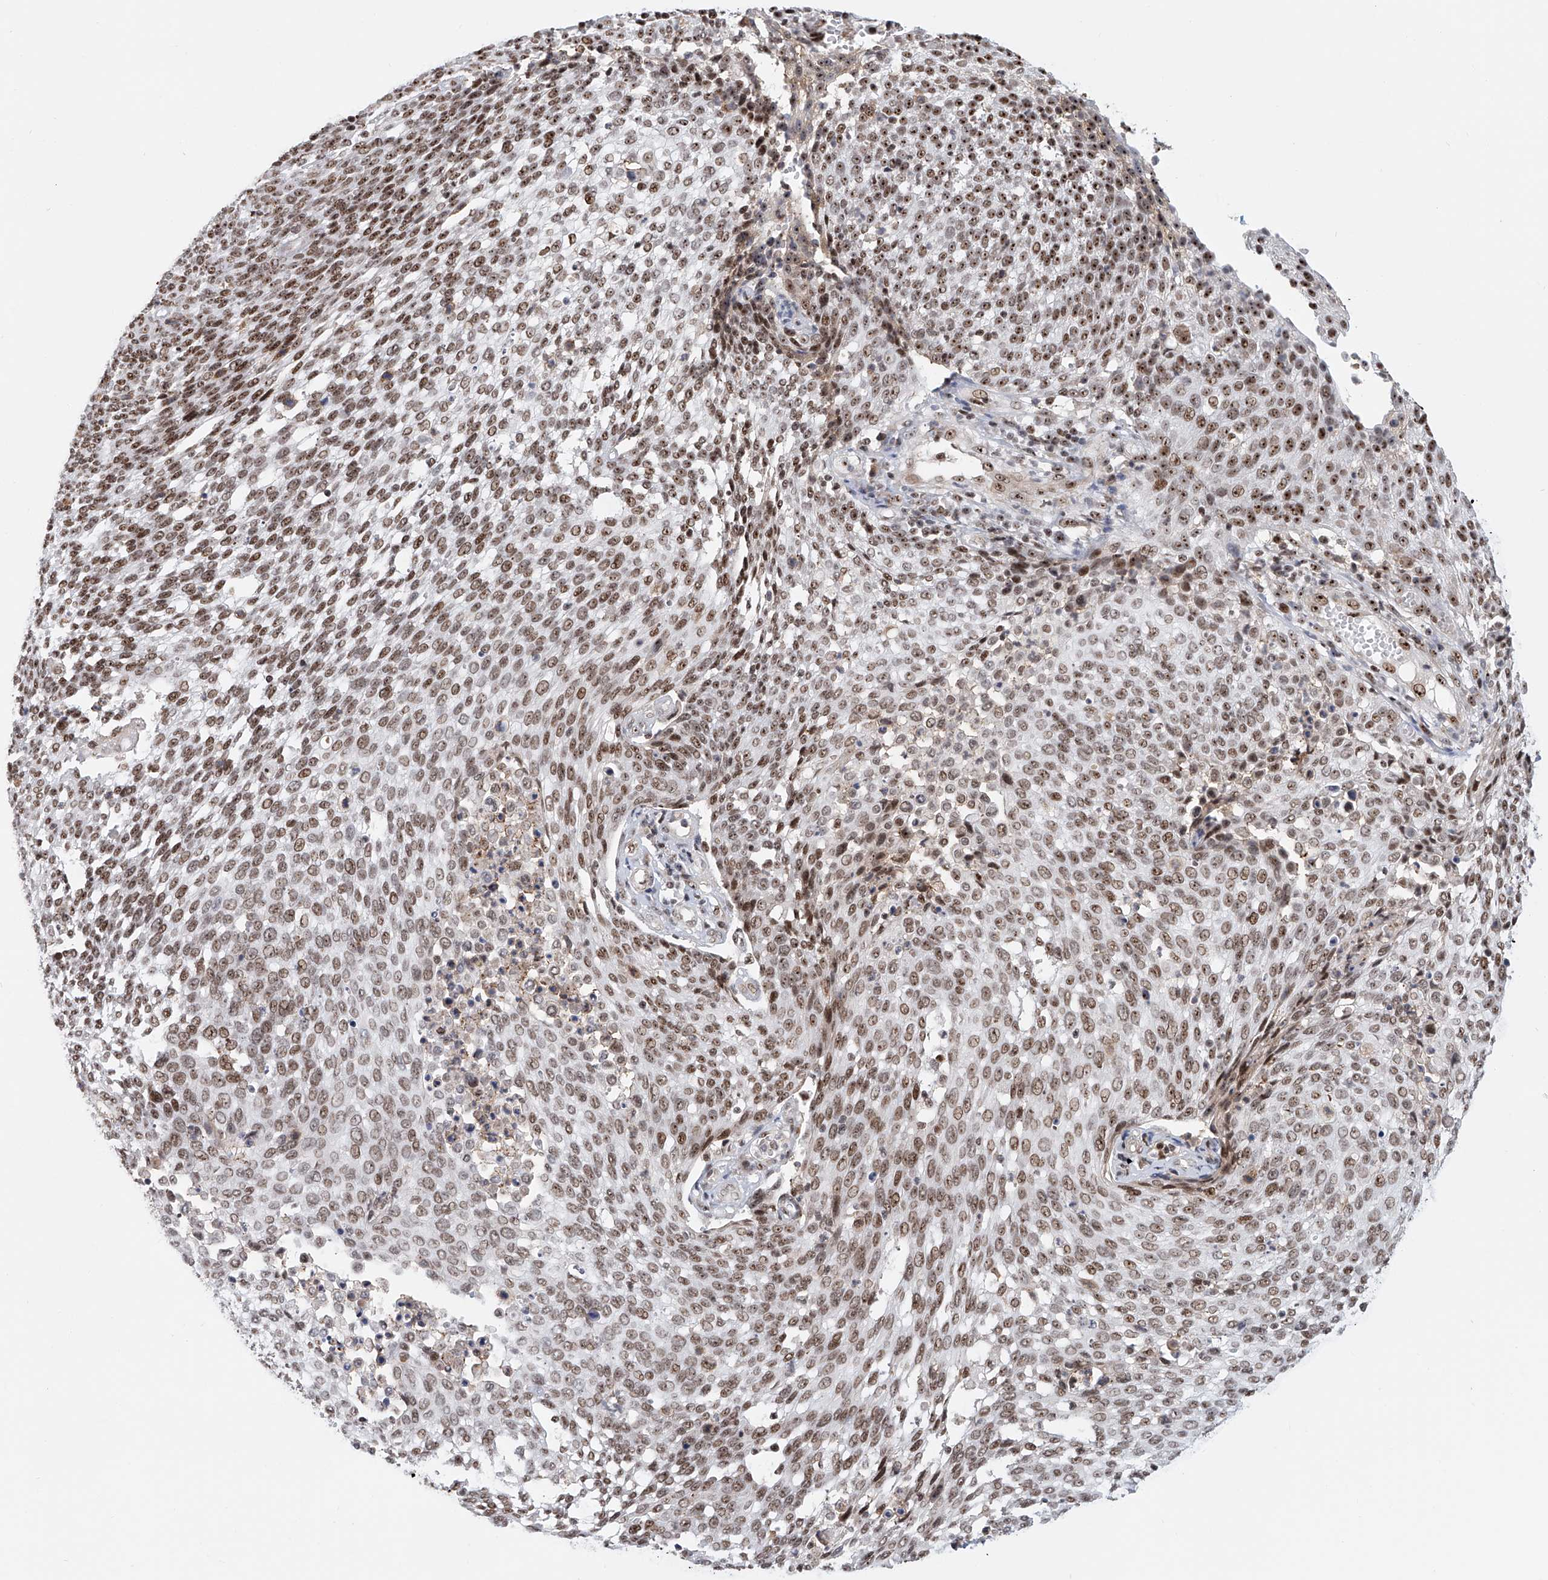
{"staining": {"intensity": "moderate", "quantity": "25%-75%", "location": "nuclear"}, "tissue": "cervical cancer", "cell_type": "Tumor cells", "image_type": "cancer", "snomed": [{"axis": "morphology", "description": "Squamous cell carcinoma, NOS"}, {"axis": "topography", "description": "Cervix"}], "caption": "Cervical cancer (squamous cell carcinoma) was stained to show a protein in brown. There is medium levels of moderate nuclear staining in approximately 25%-75% of tumor cells.", "gene": "PRUNE2", "patient": {"sex": "female", "age": 34}}